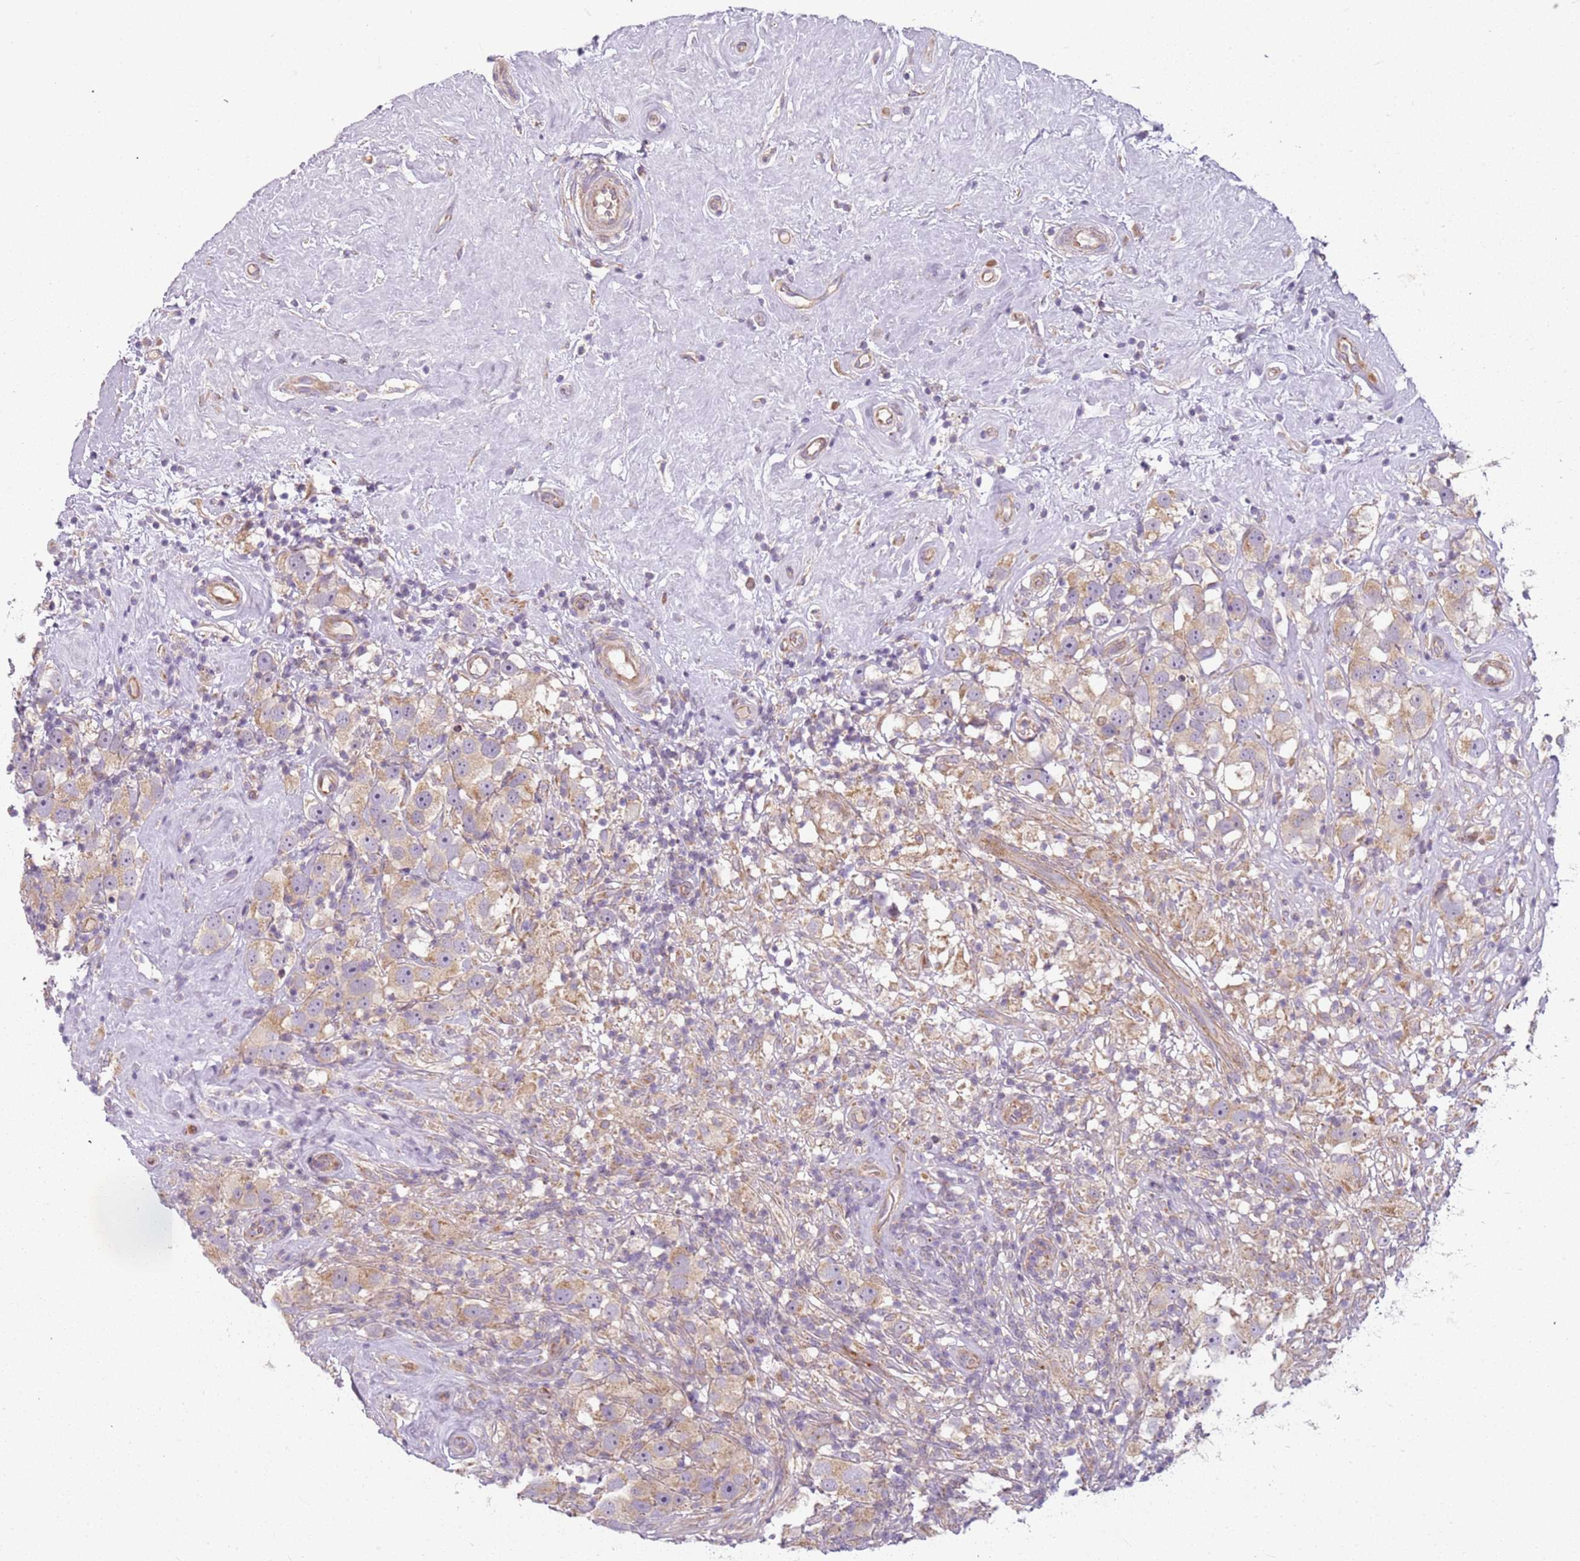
{"staining": {"intensity": "weak", "quantity": ">75%", "location": "cytoplasmic/membranous"}, "tissue": "testis cancer", "cell_type": "Tumor cells", "image_type": "cancer", "snomed": [{"axis": "morphology", "description": "Seminoma, NOS"}, {"axis": "topography", "description": "Testis"}], "caption": "An image of seminoma (testis) stained for a protein demonstrates weak cytoplasmic/membranous brown staining in tumor cells. Nuclei are stained in blue.", "gene": "TMEM200C", "patient": {"sex": "male", "age": 49}}